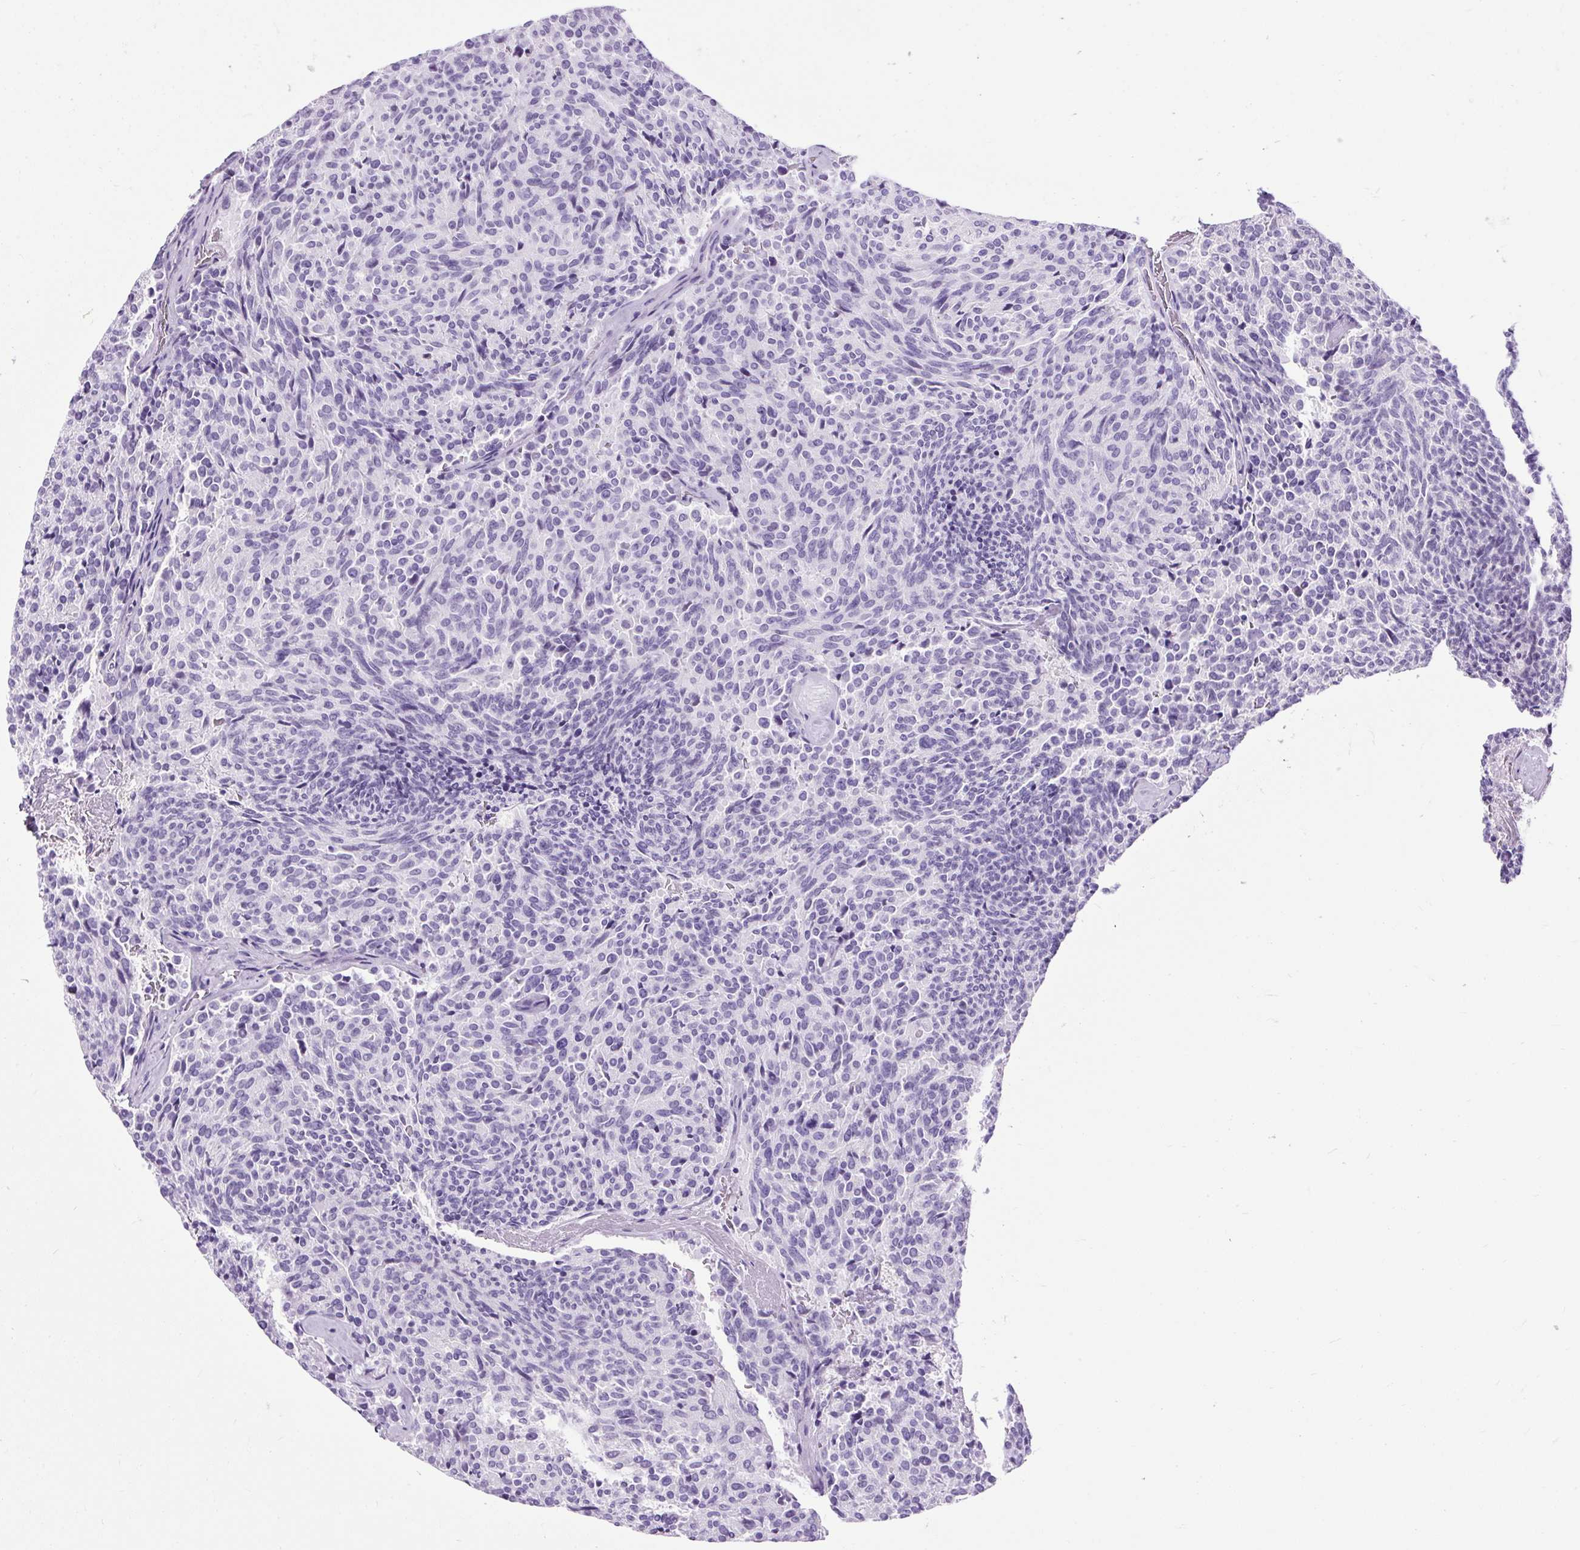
{"staining": {"intensity": "negative", "quantity": "none", "location": "none"}, "tissue": "carcinoid", "cell_type": "Tumor cells", "image_type": "cancer", "snomed": [{"axis": "morphology", "description": "Carcinoid, malignant, NOS"}, {"axis": "topography", "description": "Pancreas"}], "caption": "Tumor cells show no significant protein positivity in carcinoid.", "gene": "DPP6", "patient": {"sex": "female", "age": 54}}